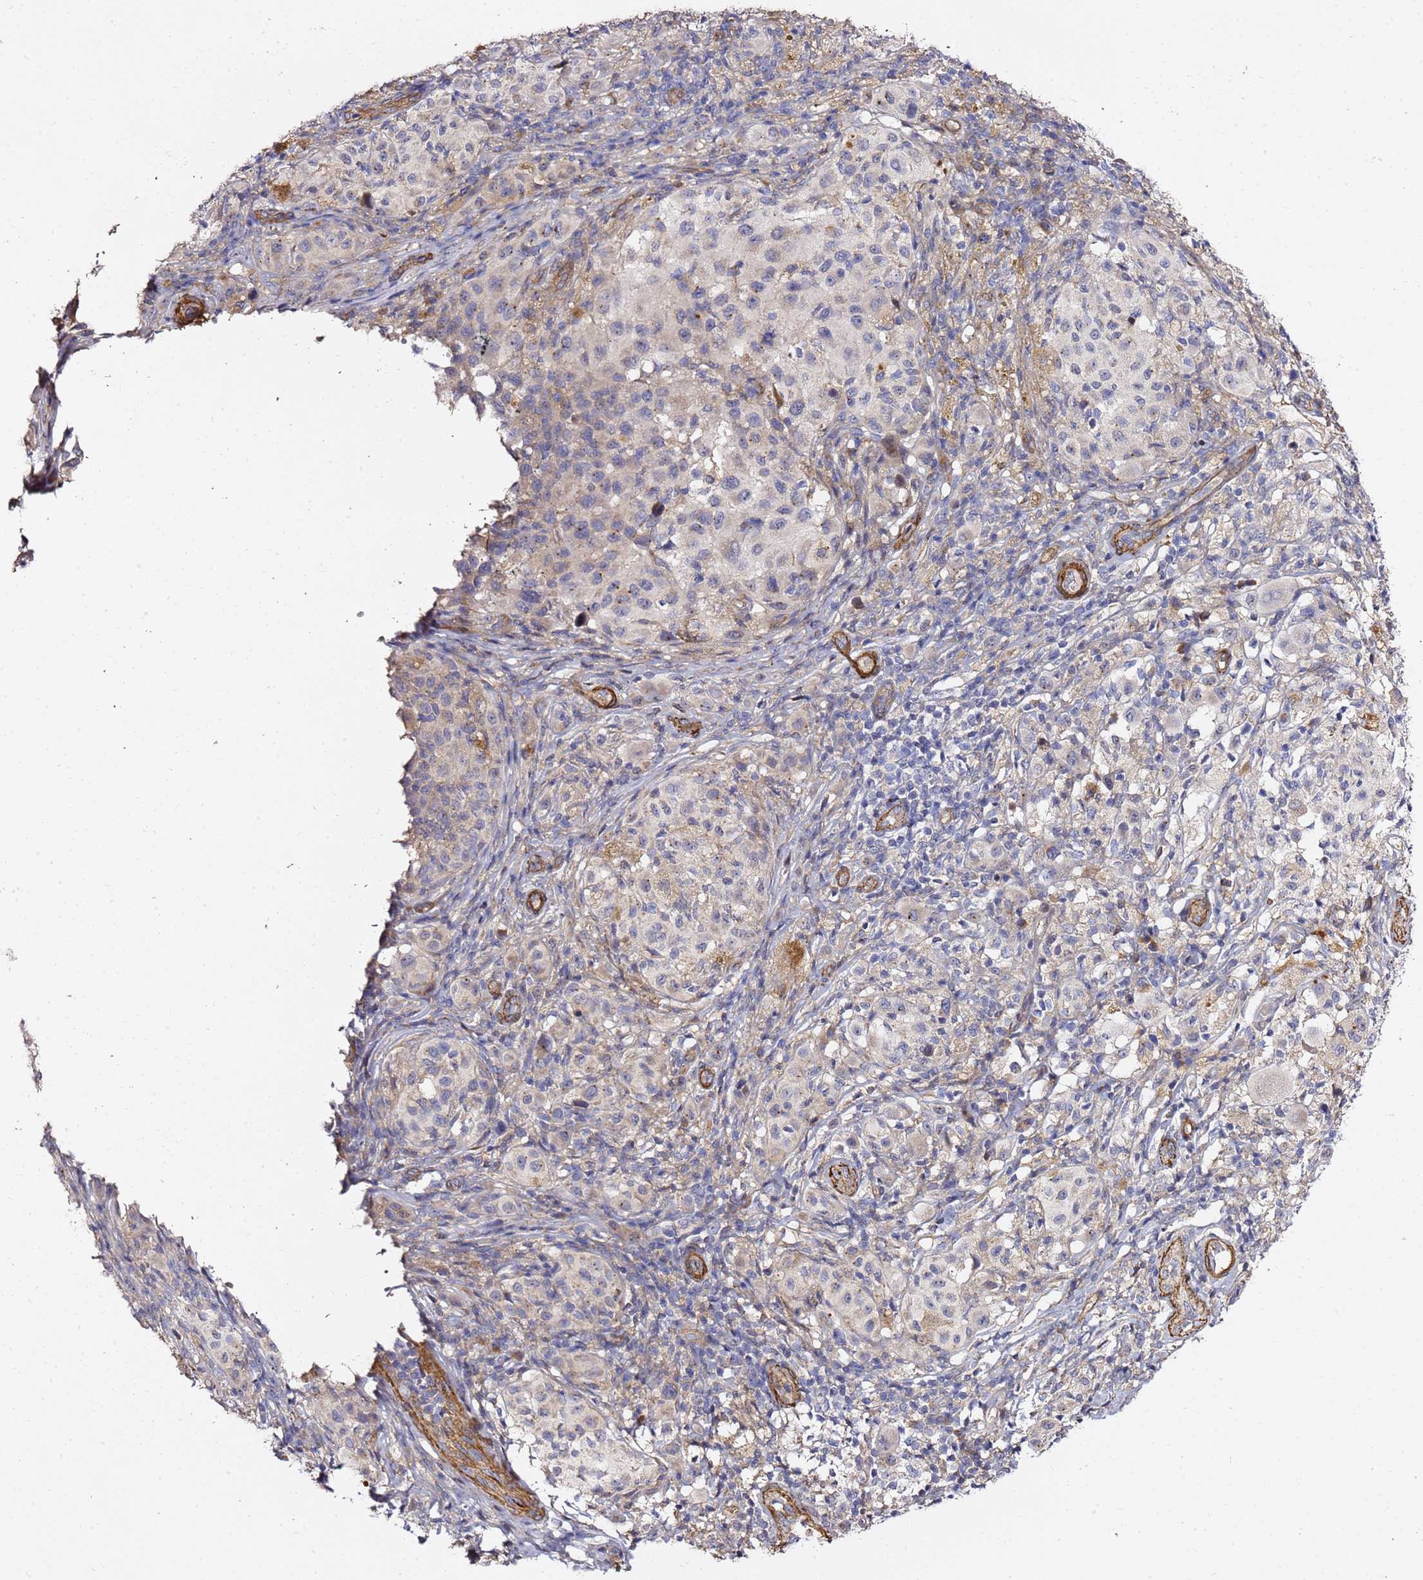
{"staining": {"intensity": "negative", "quantity": "none", "location": "none"}, "tissue": "melanoma", "cell_type": "Tumor cells", "image_type": "cancer", "snomed": [{"axis": "morphology", "description": "Malignant melanoma, NOS"}, {"axis": "topography", "description": "Skin"}], "caption": "This is an IHC micrograph of melanoma. There is no positivity in tumor cells.", "gene": "EPS8L1", "patient": {"sex": "male", "age": 68}}